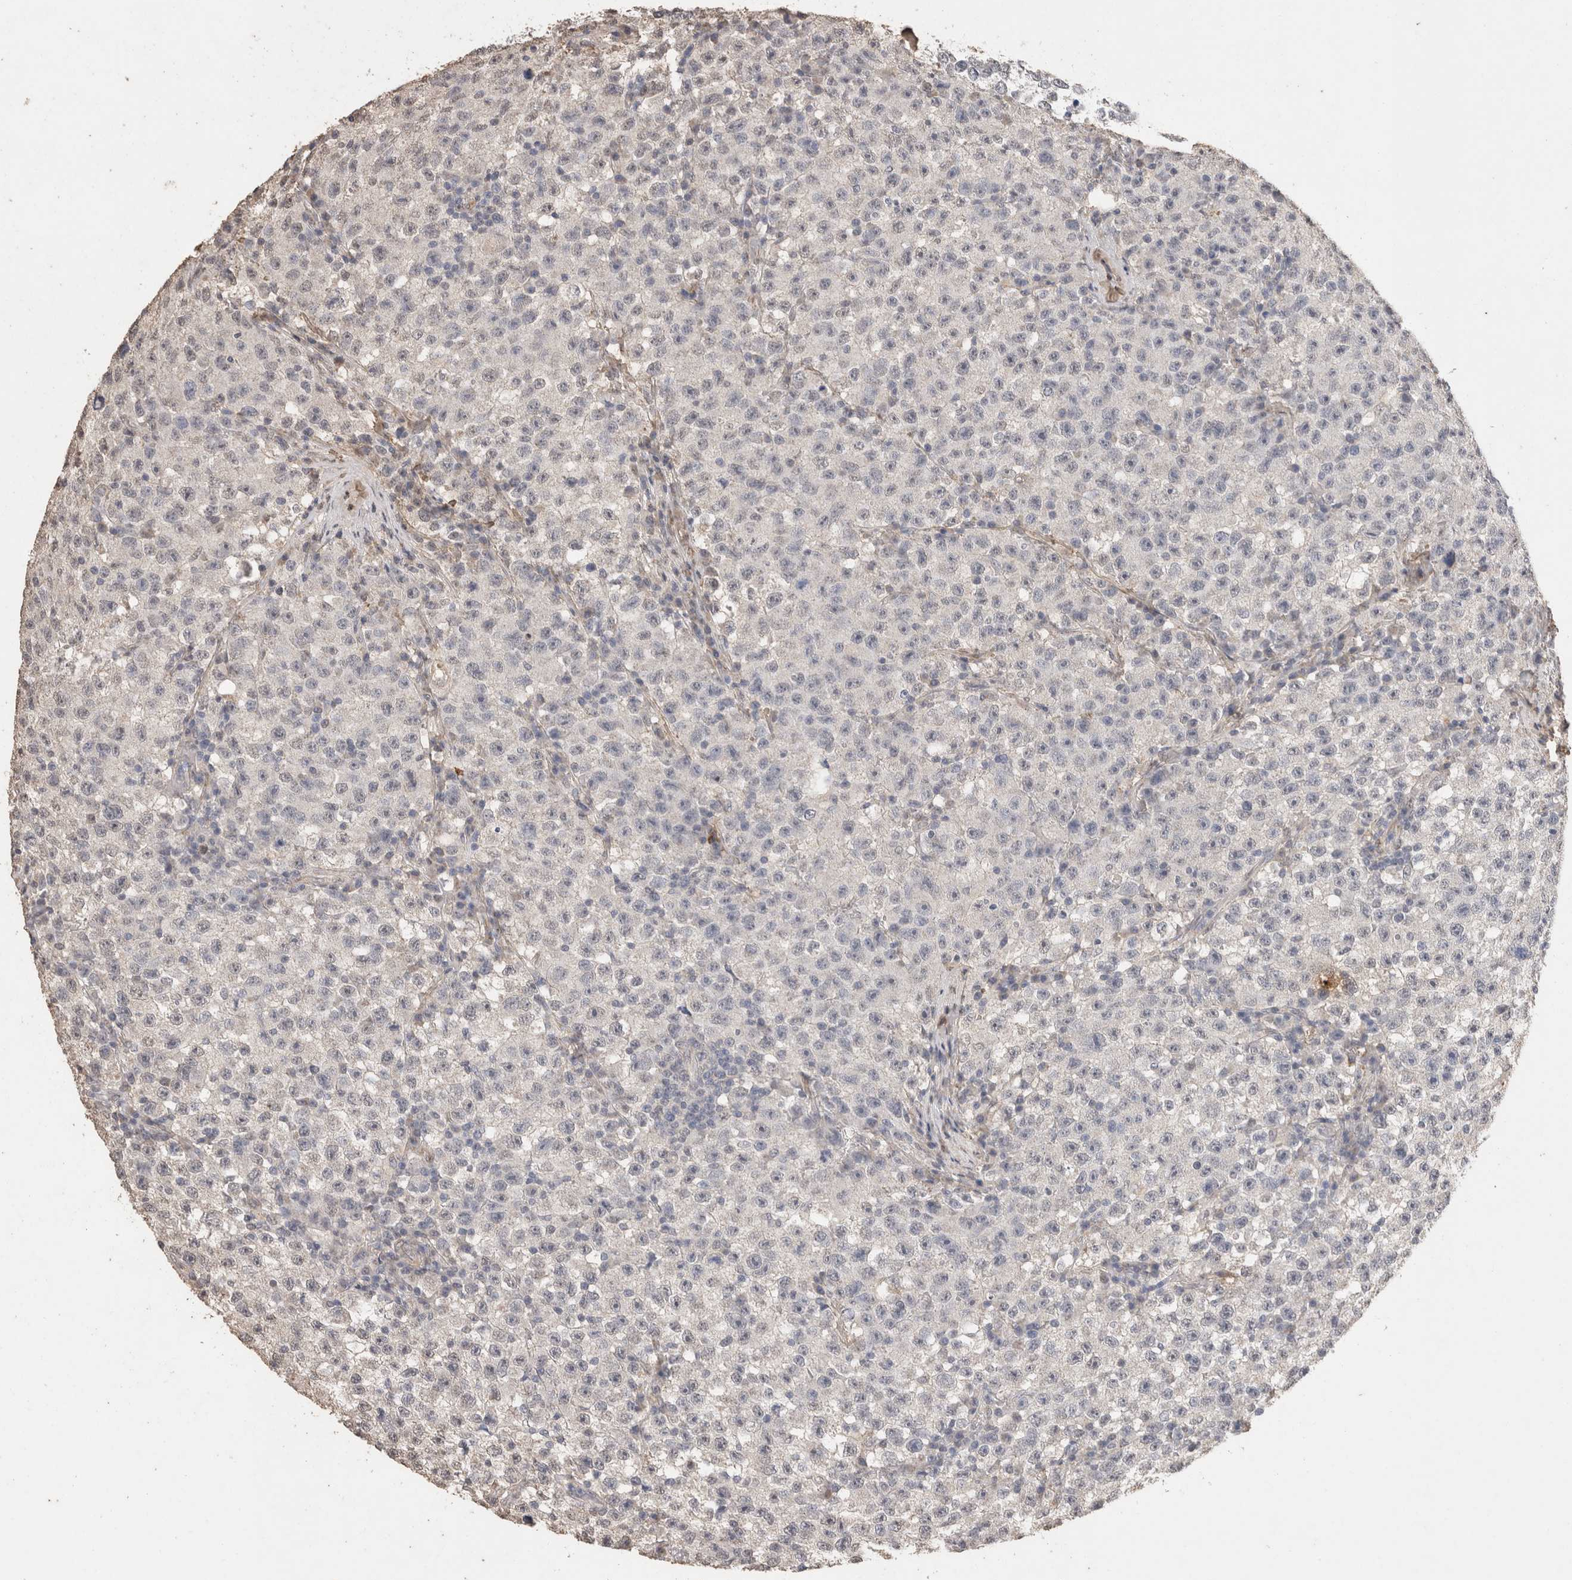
{"staining": {"intensity": "negative", "quantity": "none", "location": "none"}, "tissue": "testis cancer", "cell_type": "Tumor cells", "image_type": "cancer", "snomed": [{"axis": "morphology", "description": "Seminoma, NOS"}, {"axis": "topography", "description": "Testis"}], "caption": "This is an immunohistochemistry (IHC) photomicrograph of seminoma (testis). There is no positivity in tumor cells.", "gene": "C1QTNF5", "patient": {"sex": "male", "age": 22}}